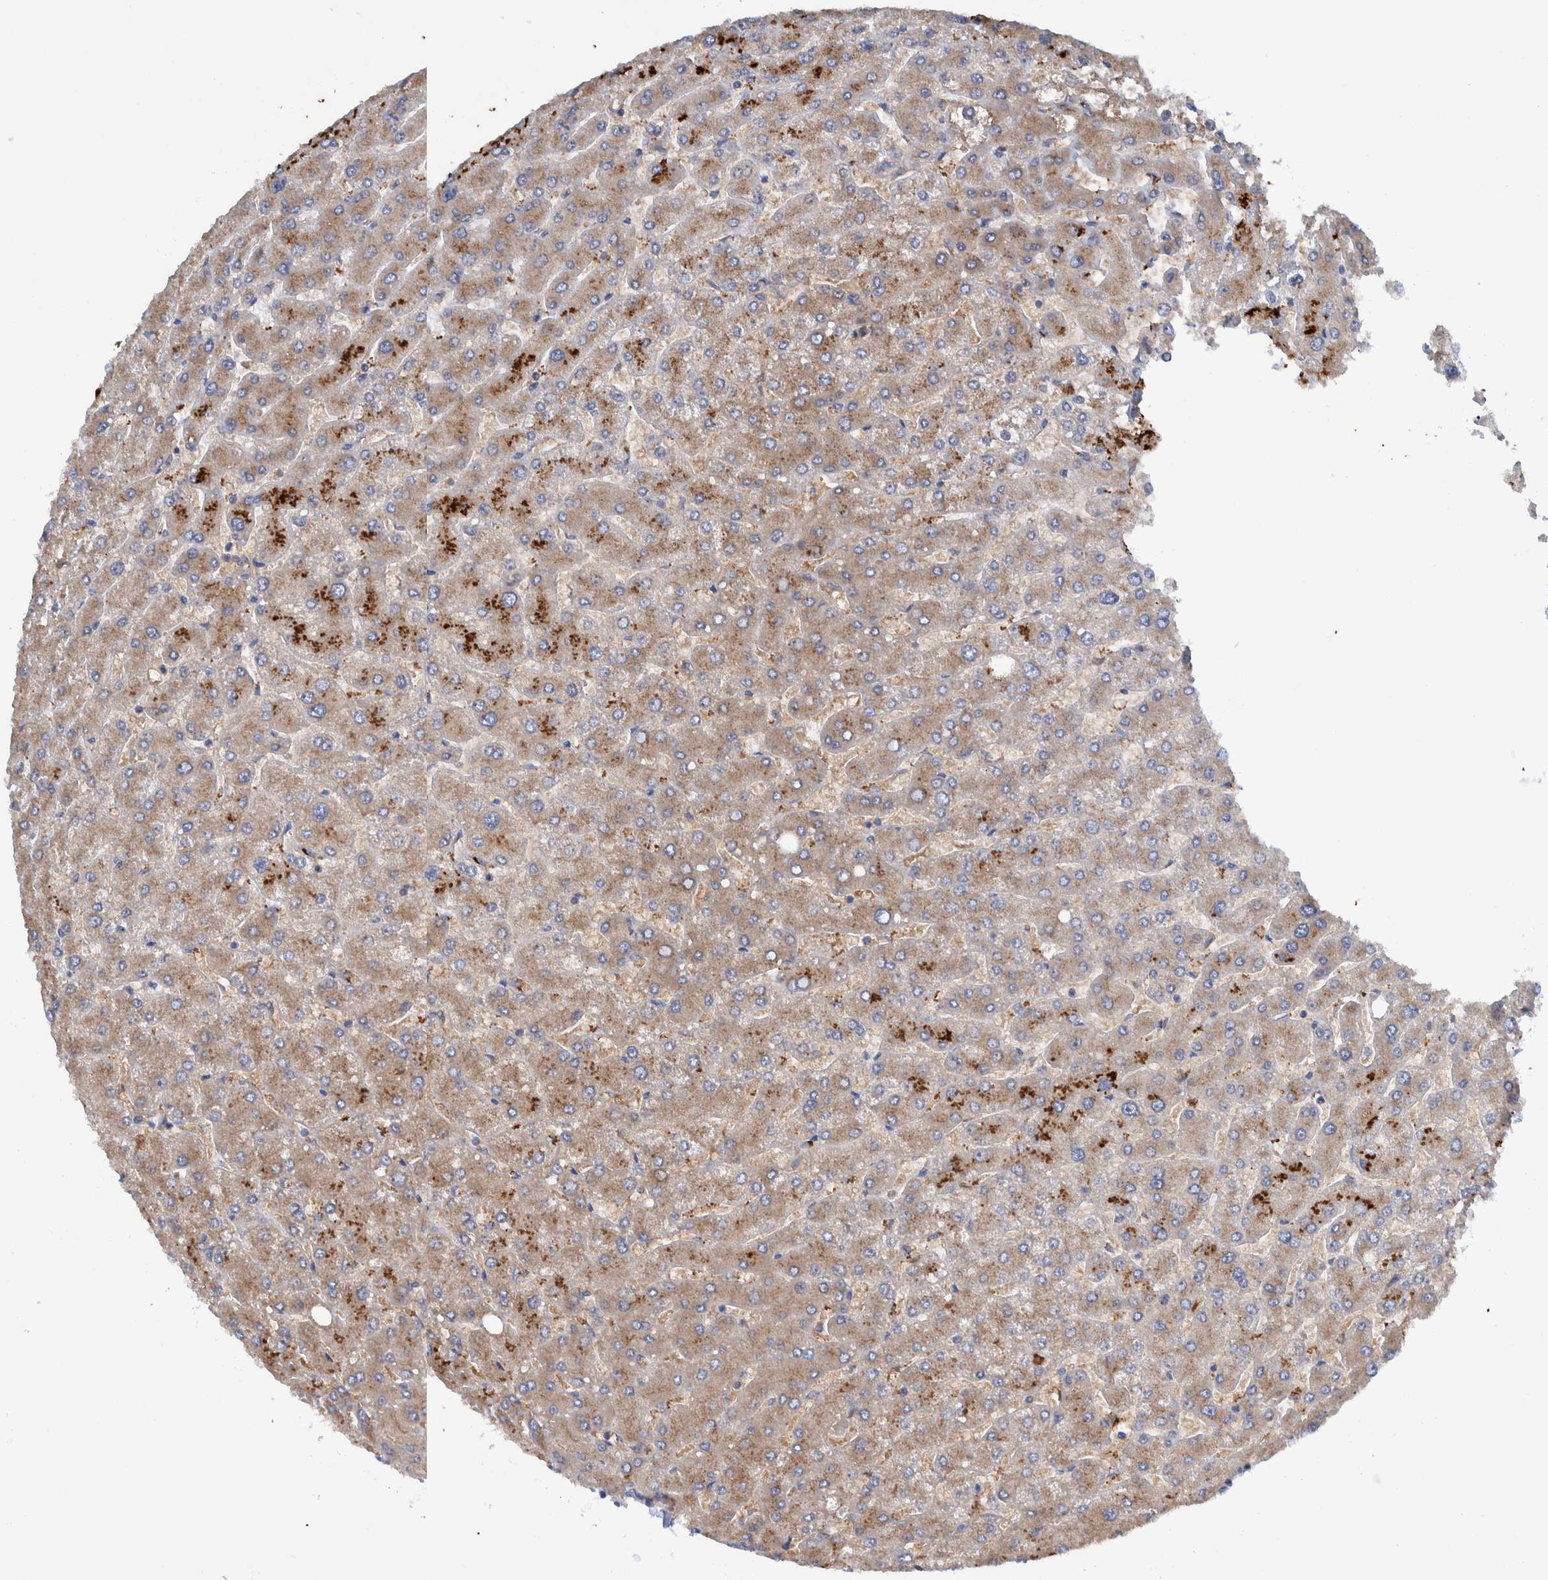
{"staining": {"intensity": "weak", "quantity": ">75%", "location": "cytoplasmic/membranous"}, "tissue": "liver", "cell_type": "Cholangiocytes", "image_type": "normal", "snomed": [{"axis": "morphology", "description": "Normal tissue, NOS"}, {"axis": "topography", "description": "Liver"}], "caption": "Benign liver shows weak cytoplasmic/membranous positivity in approximately >75% of cholangiocytes.", "gene": "TRIM58", "patient": {"sex": "male", "age": 55}}